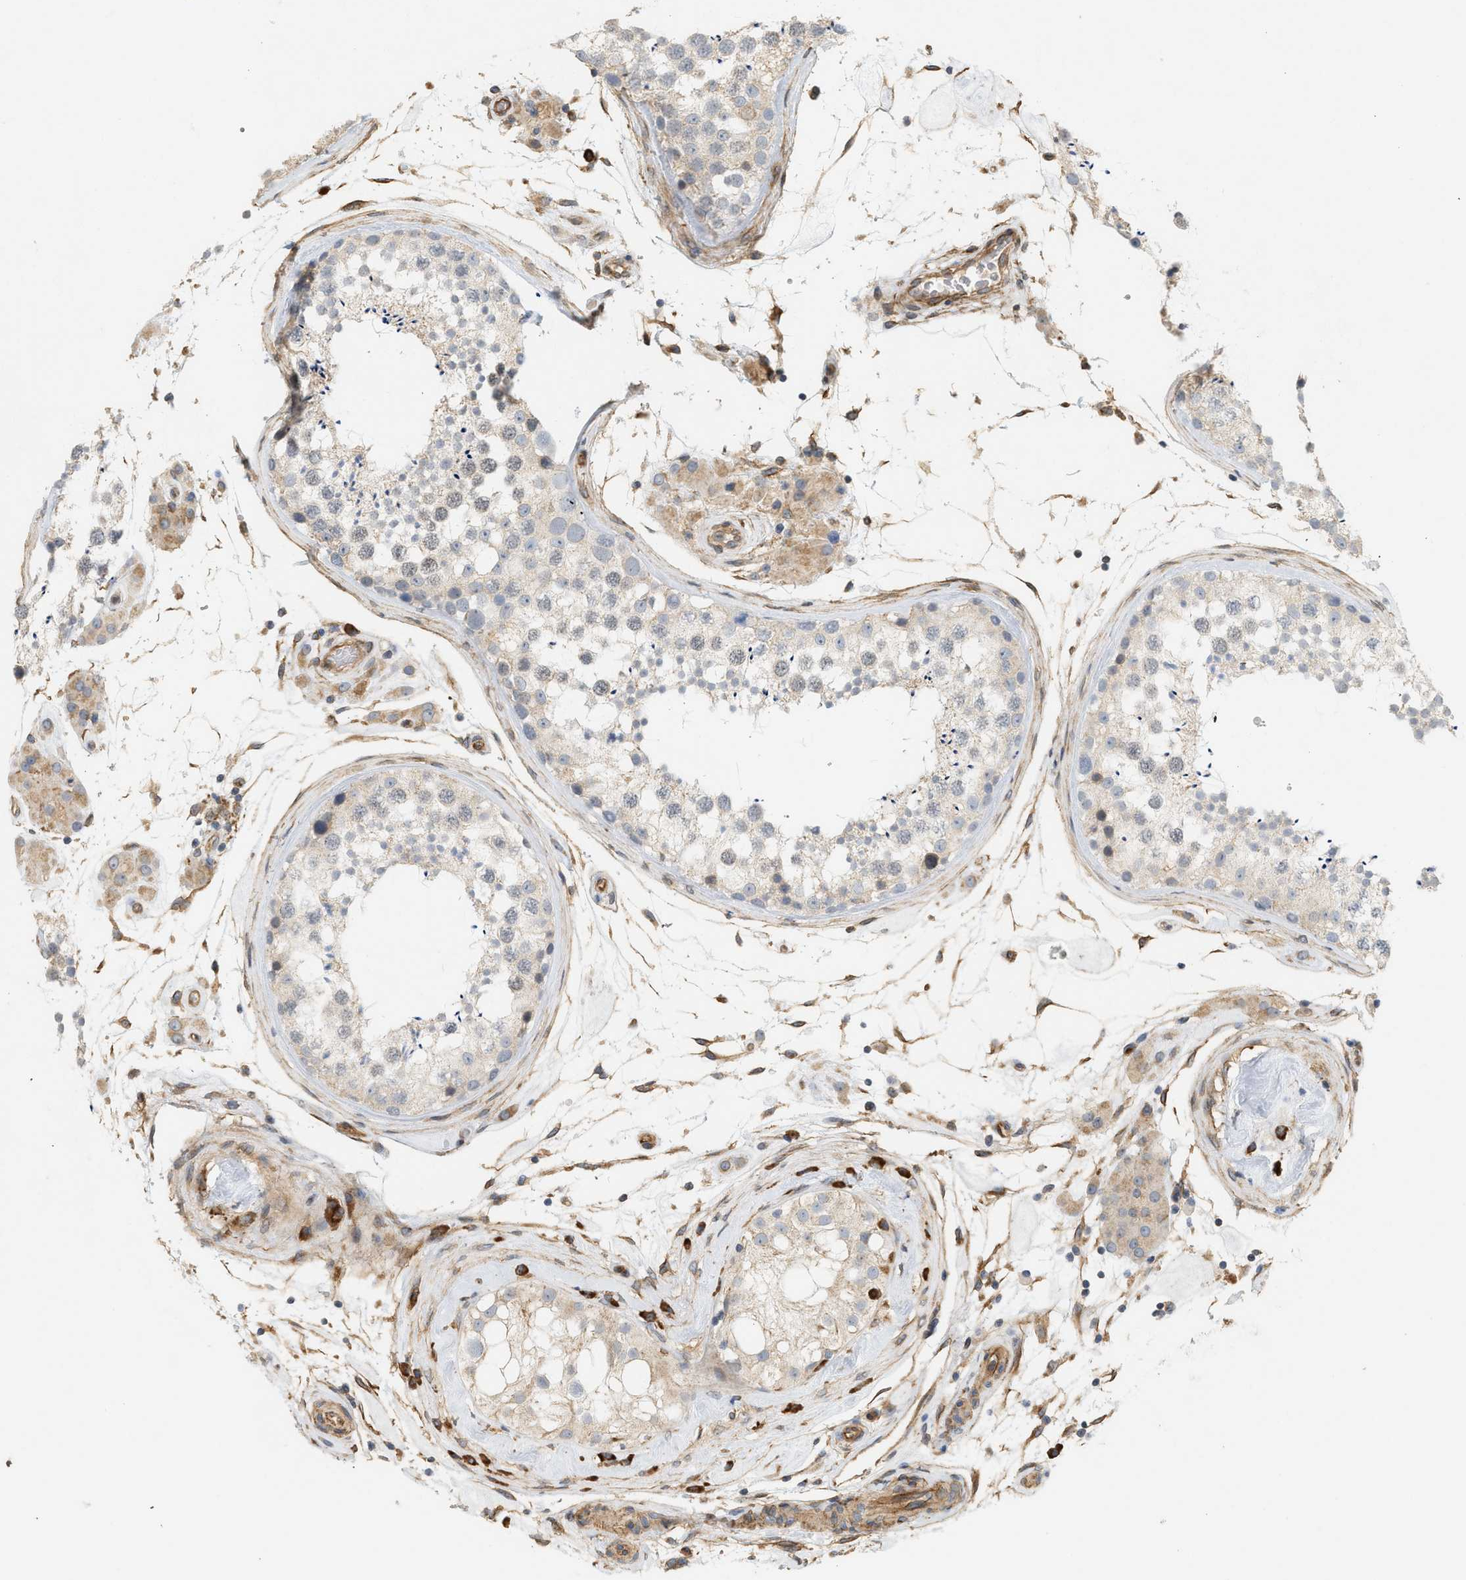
{"staining": {"intensity": "weak", "quantity": ">75%", "location": "cytoplasmic/membranous"}, "tissue": "testis", "cell_type": "Cells in seminiferous ducts", "image_type": "normal", "snomed": [{"axis": "morphology", "description": "Normal tissue, NOS"}, {"axis": "topography", "description": "Testis"}], "caption": "A histopathology image showing weak cytoplasmic/membranous expression in approximately >75% of cells in seminiferous ducts in normal testis, as visualized by brown immunohistochemical staining.", "gene": "SVOP", "patient": {"sex": "male", "age": 46}}